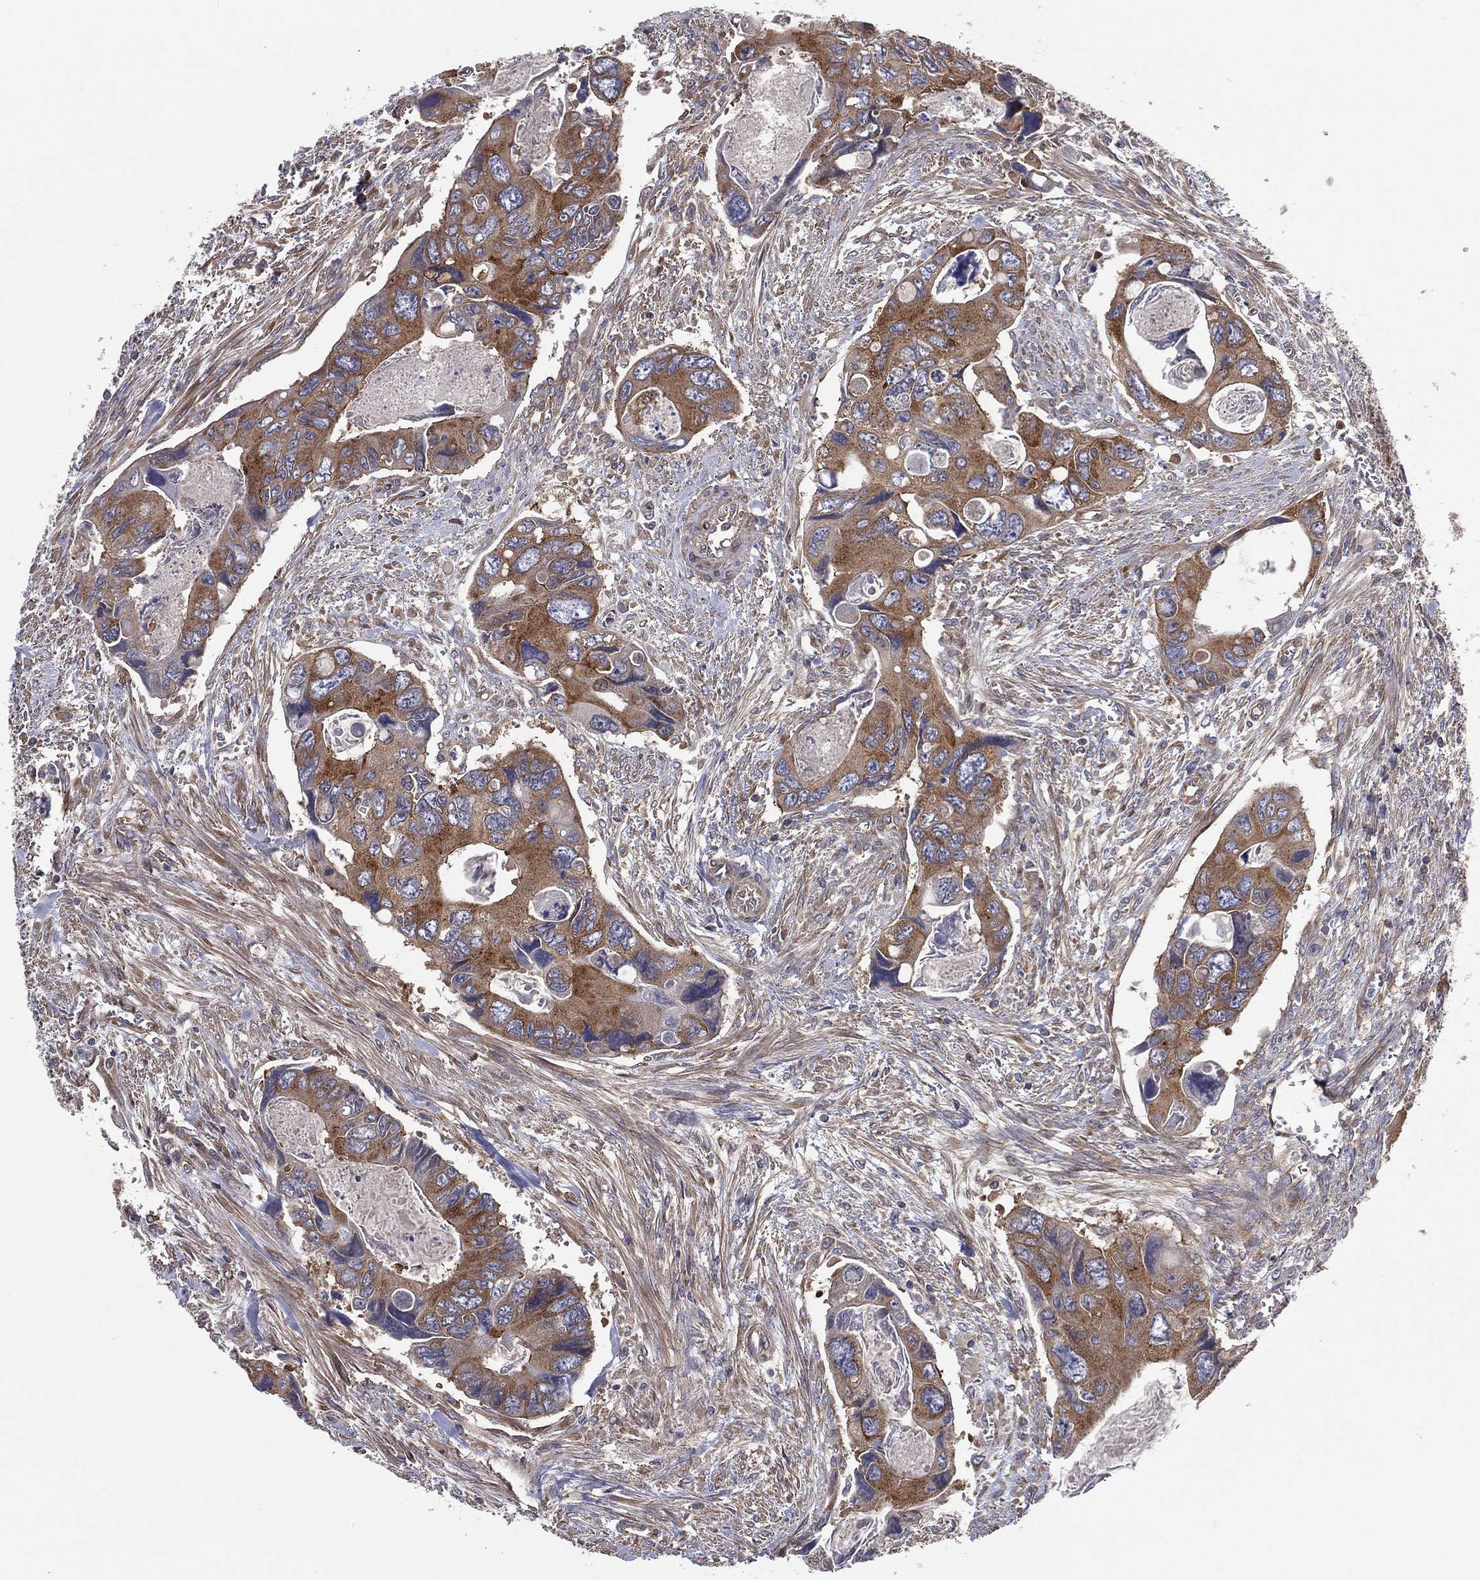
{"staining": {"intensity": "strong", "quantity": "25%-75%", "location": "cytoplasmic/membranous"}, "tissue": "colorectal cancer", "cell_type": "Tumor cells", "image_type": "cancer", "snomed": [{"axis": "morphology", "description": "Adenocarcinoma, NOS"}, {"axis": "topography", "description": "Rectum"}], "caption": "DAB immunohistochemical staining of human adenocarcinoma (colorectal) demonstrates strong cytoplasmic/membranous protein expression in about 25%-75% of tumor cells. The staining is performed using DAB (3,3'-diaminobenzidine) brown chromogen to label protein expression. The nuclei are counter-stained blue using hematoxylin.", "gene": "EIF2B5", "patient": {"sex": "male", "age": 62}}